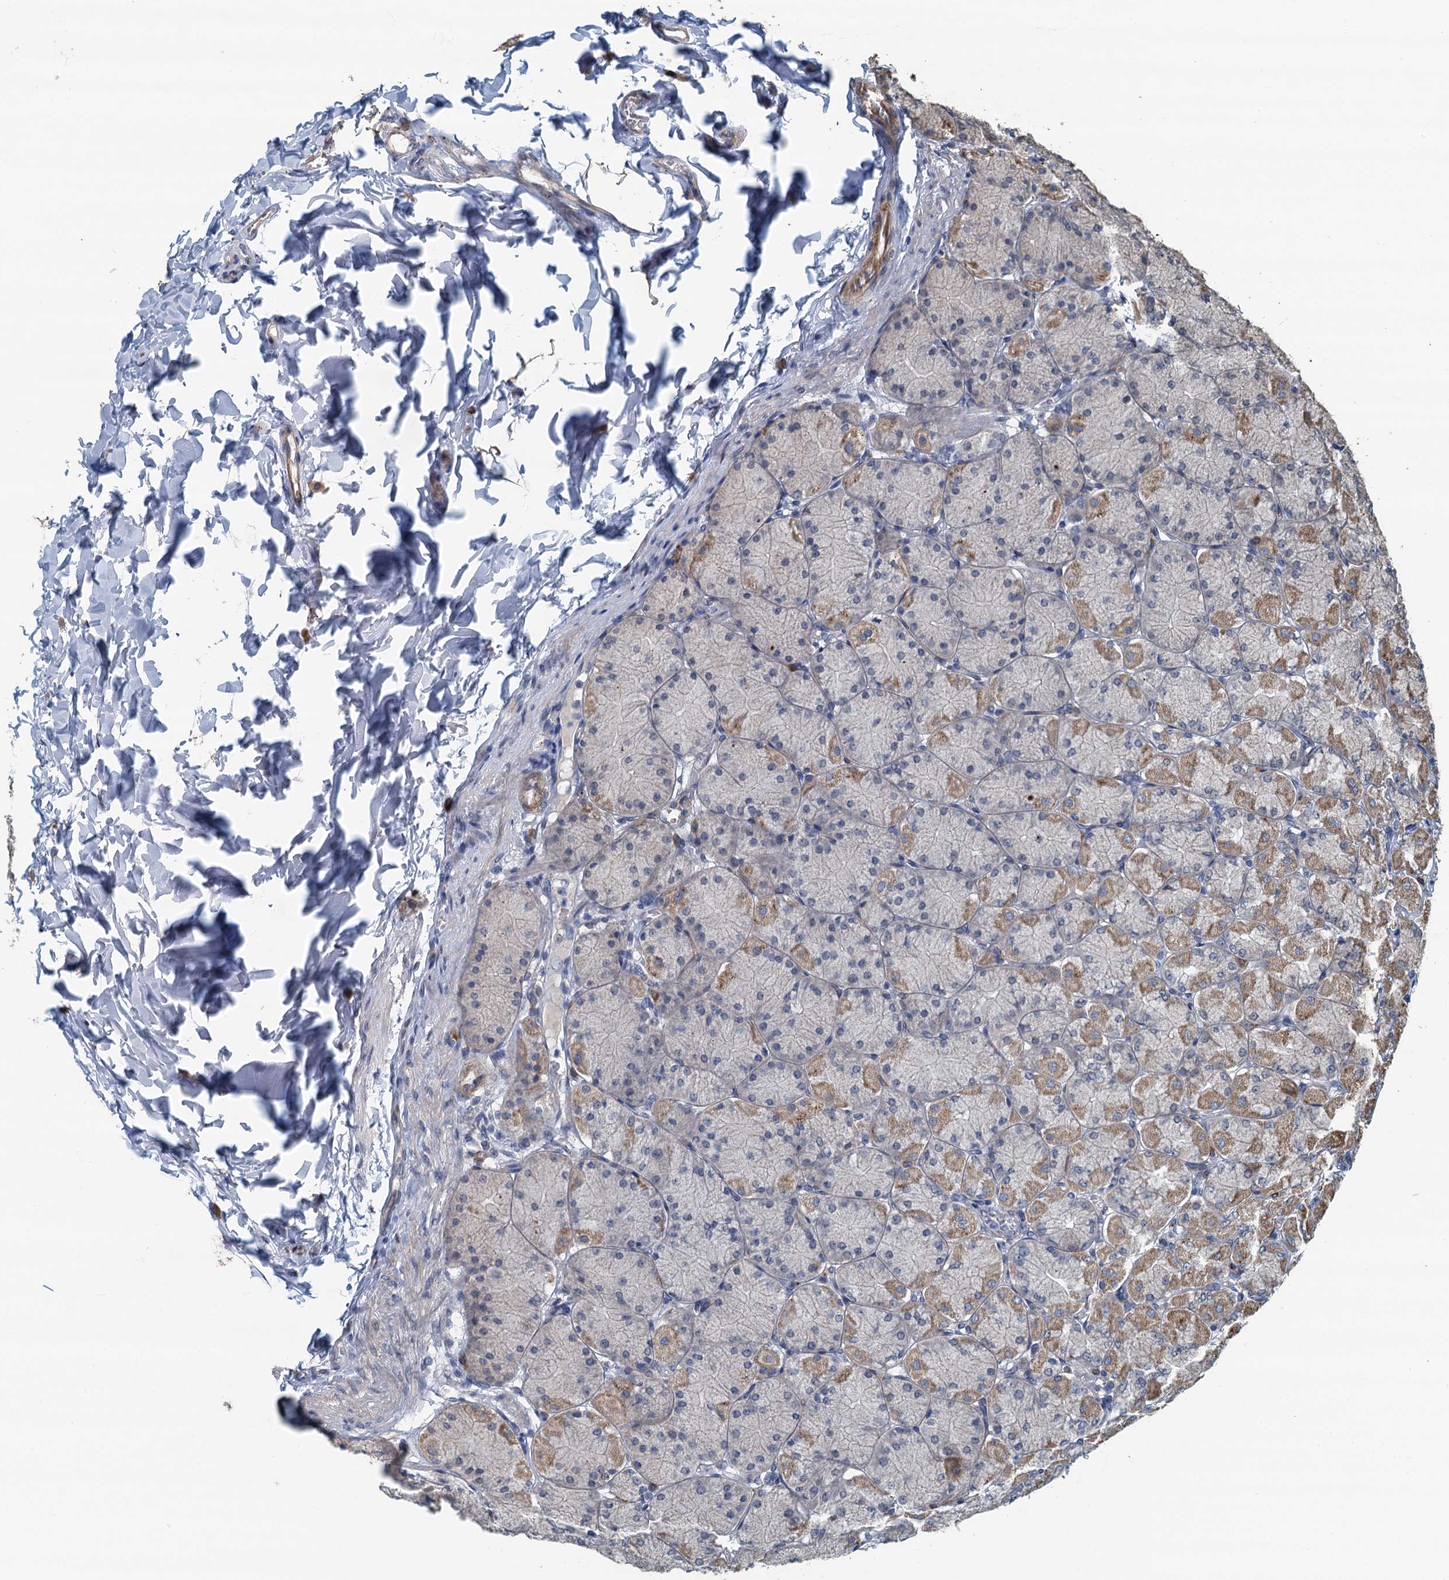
{"staining": {"intensity": "moderate", "quantity": "25%-75%", "location": "cytoplasmic/membranous"}, "tissue": "stomach", "cell_type": "Glandular cells", "image_type": "normal", "snomed": [{"axis": "morphology", "description": "Normal tissue, NOS"}, {"axis": "topography", "description": "Stomach, upper"}], "caption": "This photomicrograph shows normal stomach stained with immunohistochemistry (IHC) to label a protein in brown. The cytoplasmic/membranous of glandular cells show moderate positivity for the protein. Nuclei are counter-stained blue.", "gene": "AGRN", "patient": {"sex": "female", "age": 56}}